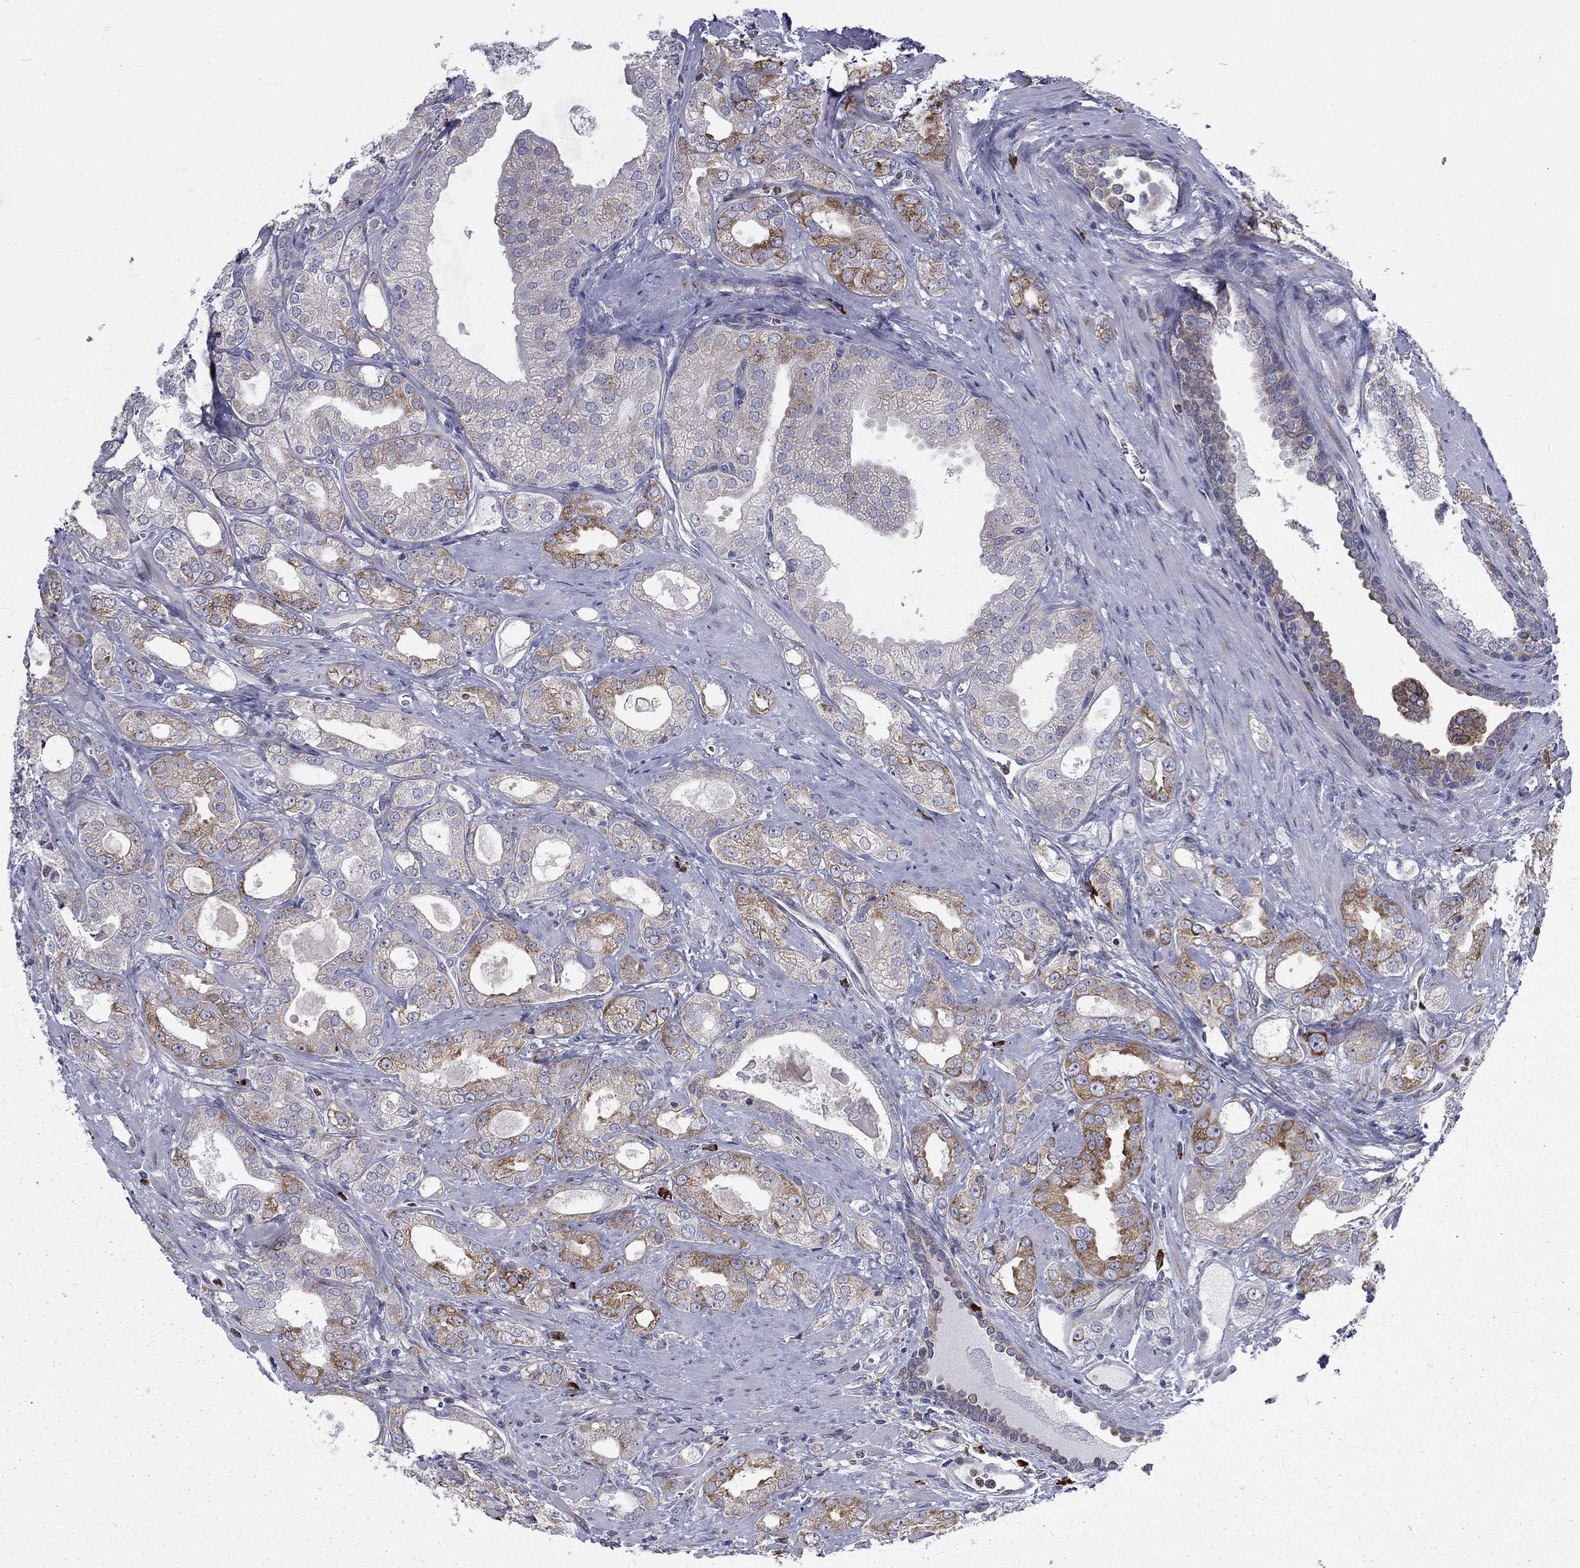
{"staining": {"intensity": "strong", "quantity": "<25%", "location": "cytoplasmic/membranous"}, "tissue": "prostate cancer", "cell_type": "Tumor cells", "image_type": "cancer", "snomed": [{"axis": "morphology", "description": "Adenocarcinoma, NOS"}, {"axis": "morphology", "description": "Adenocarcinoma, High grade"}, {"axis": "topography", "description": "Prostate"}], "caption": "IHC staining of adenocarcinoma (prostate), which displays medium levels of strong cytoplasmic/membranous positivity in about <25% of tumor cells indicating strong cytoplasmic/membranous protein expression. The staining was performed using DAB (brown) for protein detection and nuclei were counterstained in hematoxylin (blue).", "gene": "PABPC4", "patient": {"sex": "male", "age": 70}}